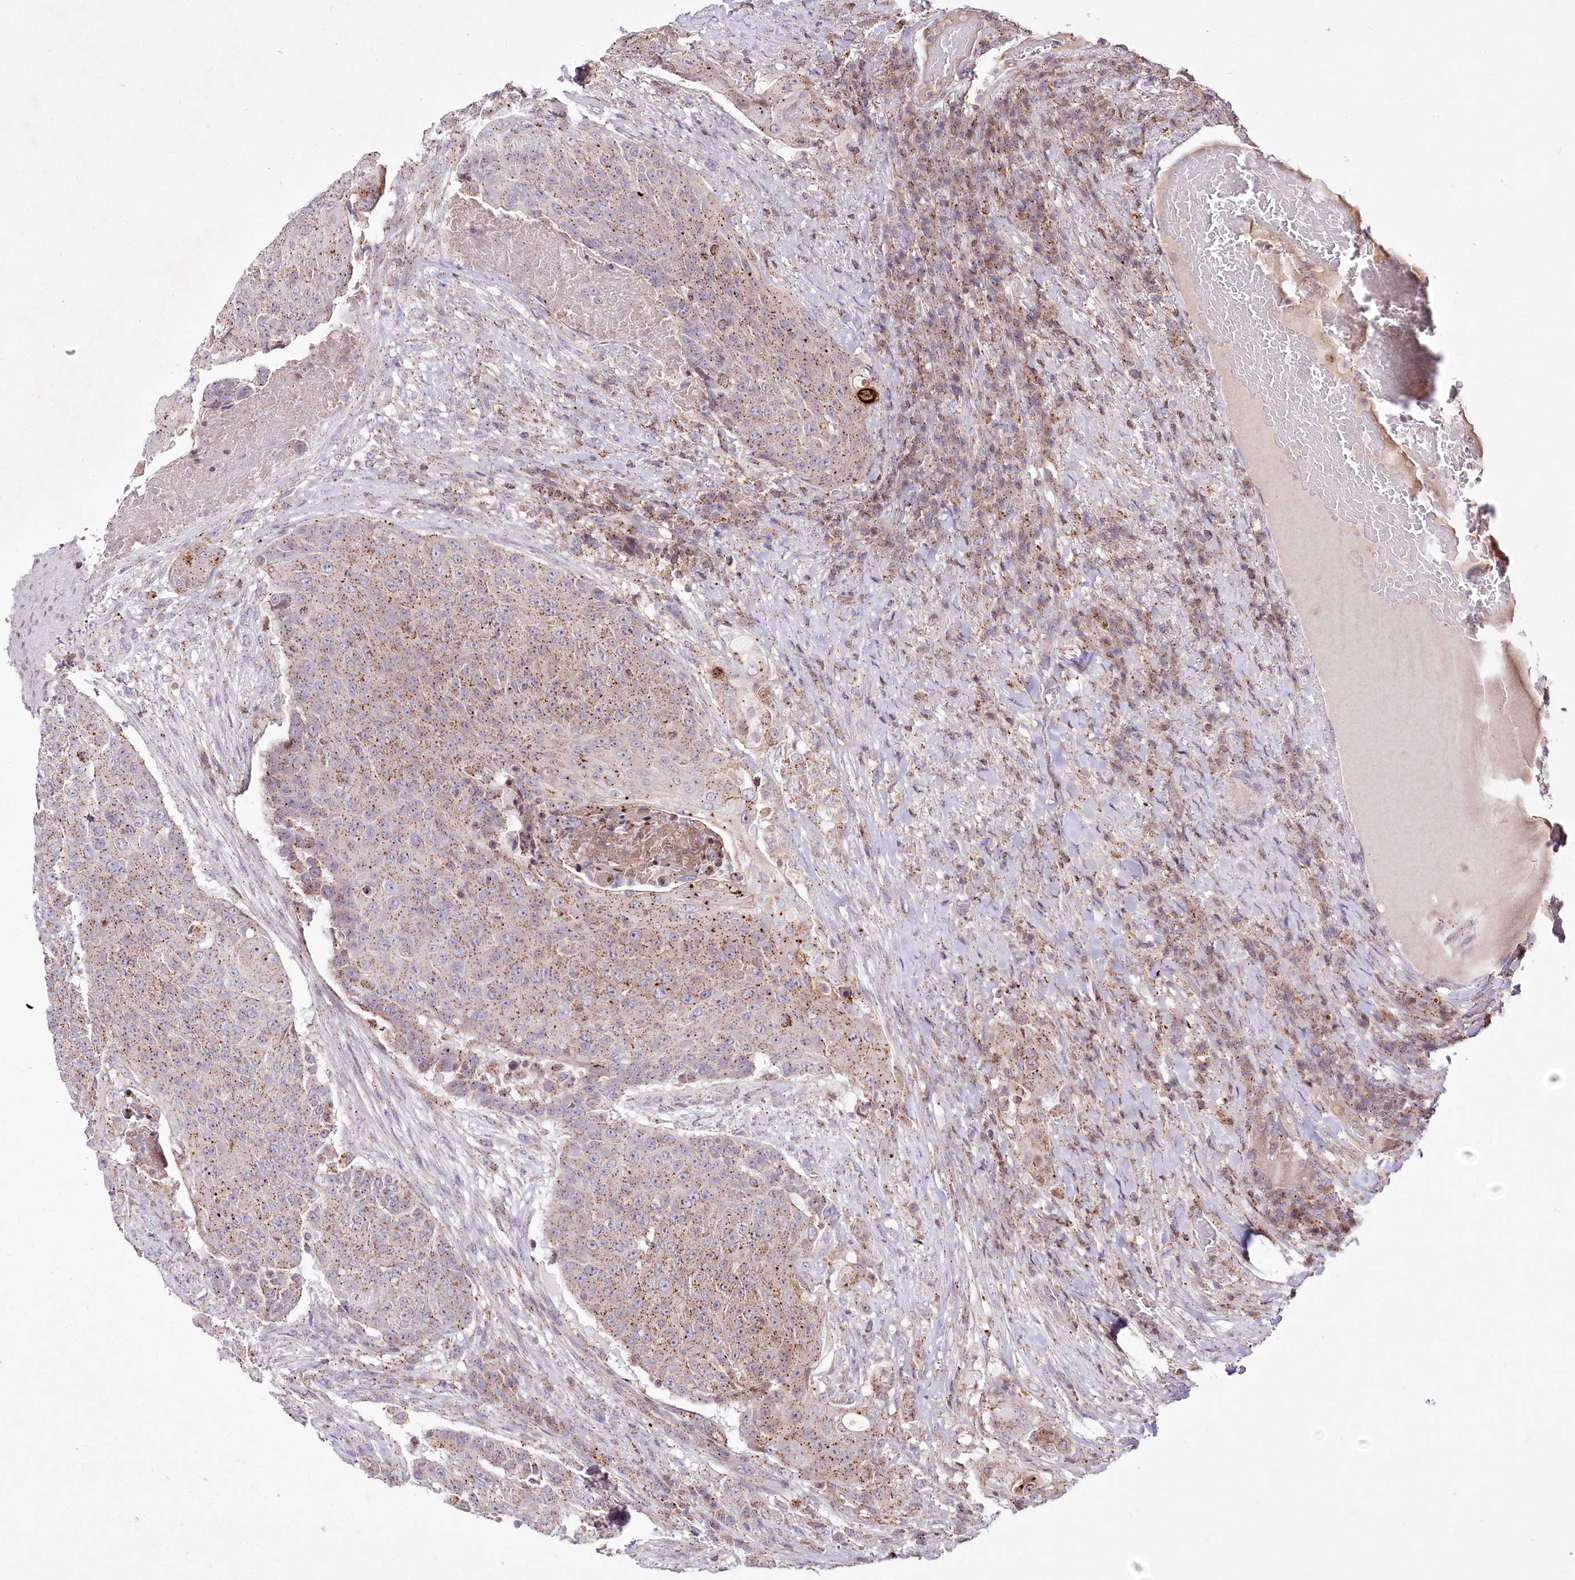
{"staining": {"intensity": "moderate", "quantity": "25%-75%", "location": "cytoplasmic/membranous"}, "tissue": "urothelial cancer", "cell_type": "Tumor cells", "image_type": "cancer", "snomed": [{"axis": "morphology", "description": "Urothelial carcinoma, High grade"}, {"axis": "topography", "description": "Urinary bladder"}], "caption": "Brown immunohistochemical staining in urothelial cancer demonstrates moderate cytoplasmic/membranous positivity in about 25%-75% of tumor cells.", "gene": "ZFYVE27", "patient": {"sex": "female", "age": 63}}